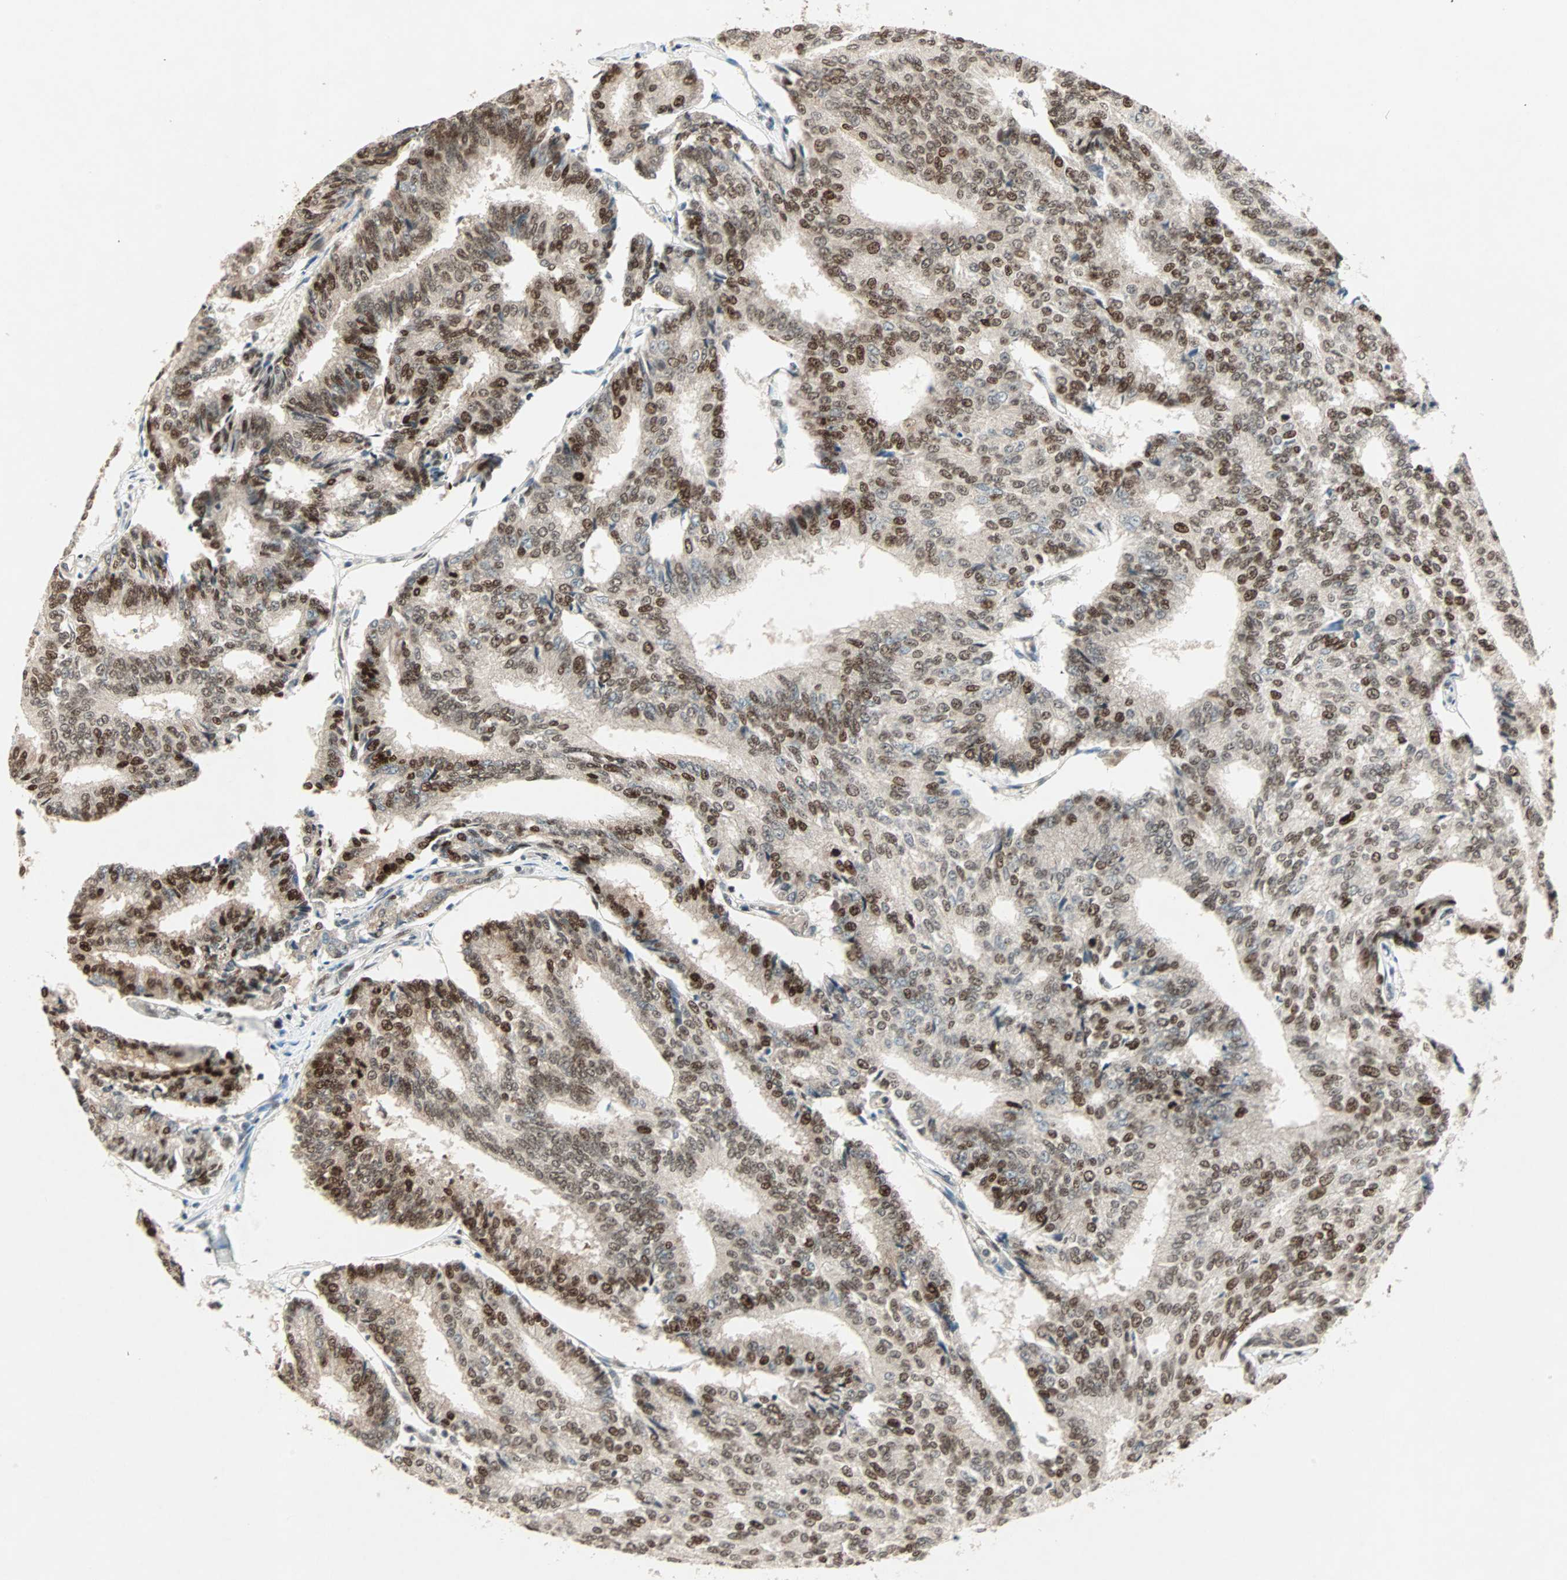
{"staining": {"intensity": "strong", "quantity": ">75%", "location": "cytoplasmic/membranous,nuclear"}, "tissue": "prostate cancer", "cell_type": "Tumor cells", "image_type": "cancer", "snomed": [{"axis": "morphology", "description": "Adenocarcinoma, High grade"}, {"axis": "topography", "description": "Prostate"}], "caption": "Immunohistochemical staining of prostate cancer (adenocarcinoma (high-grade)) displays high levels of strong cytoplasmic/membranous and nuclear protein expression in about >75% of tumor cells.", "gene": "MDC1", "patient": {"sex": "male", "age": 55}}